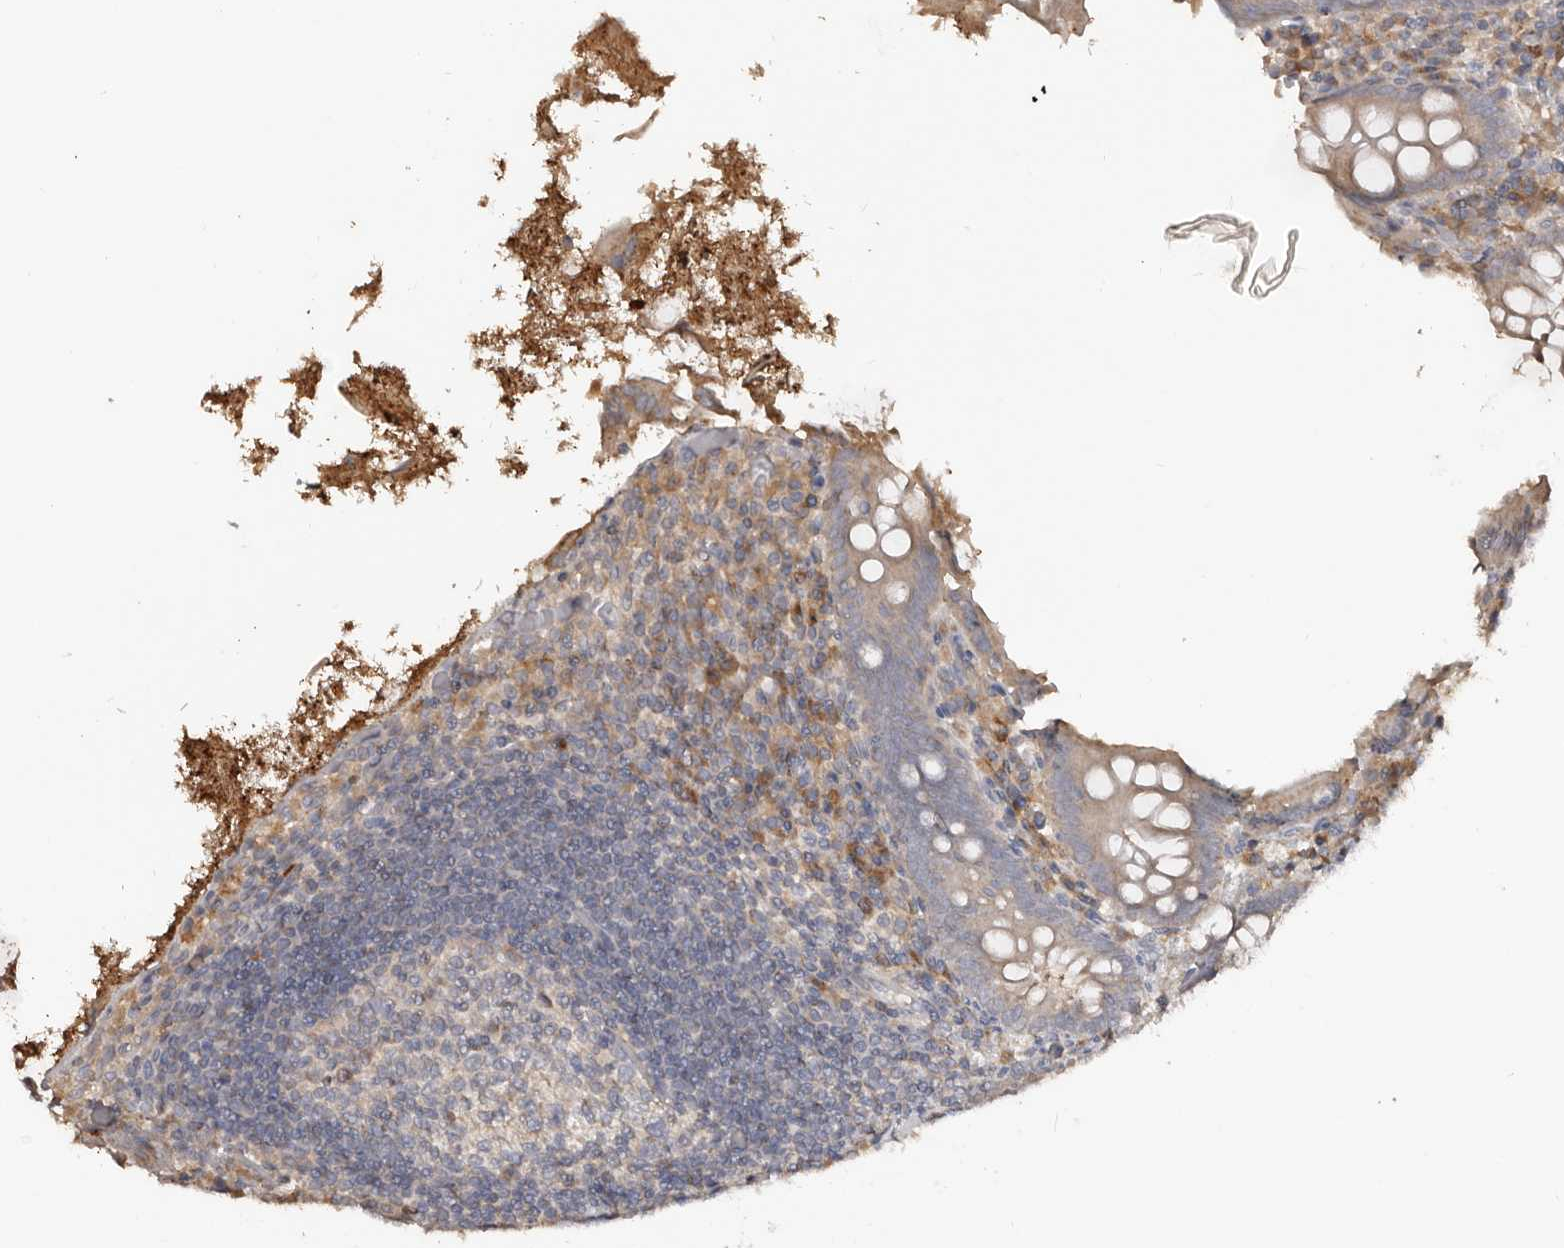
{"staining": {"intensity": "weak", "quantity": "<25%", "location": "cytoplasmic/membranous"}, "tissue": "appendix", "cell_type": "Glandular cells", "image_type": "normal", "snomed": [{"axis": "morphology", "description": "Normal tissue, NOS"}, {"axis": "topography", "description": "Appendix"}], "caption": "IHC histopathology image of unremarkable human appendix stained for a protein (brown), which reveals no positivity in glandular cells.", "gene": "SLC39A2", "patient": {"sex": "female", "age": 17}}